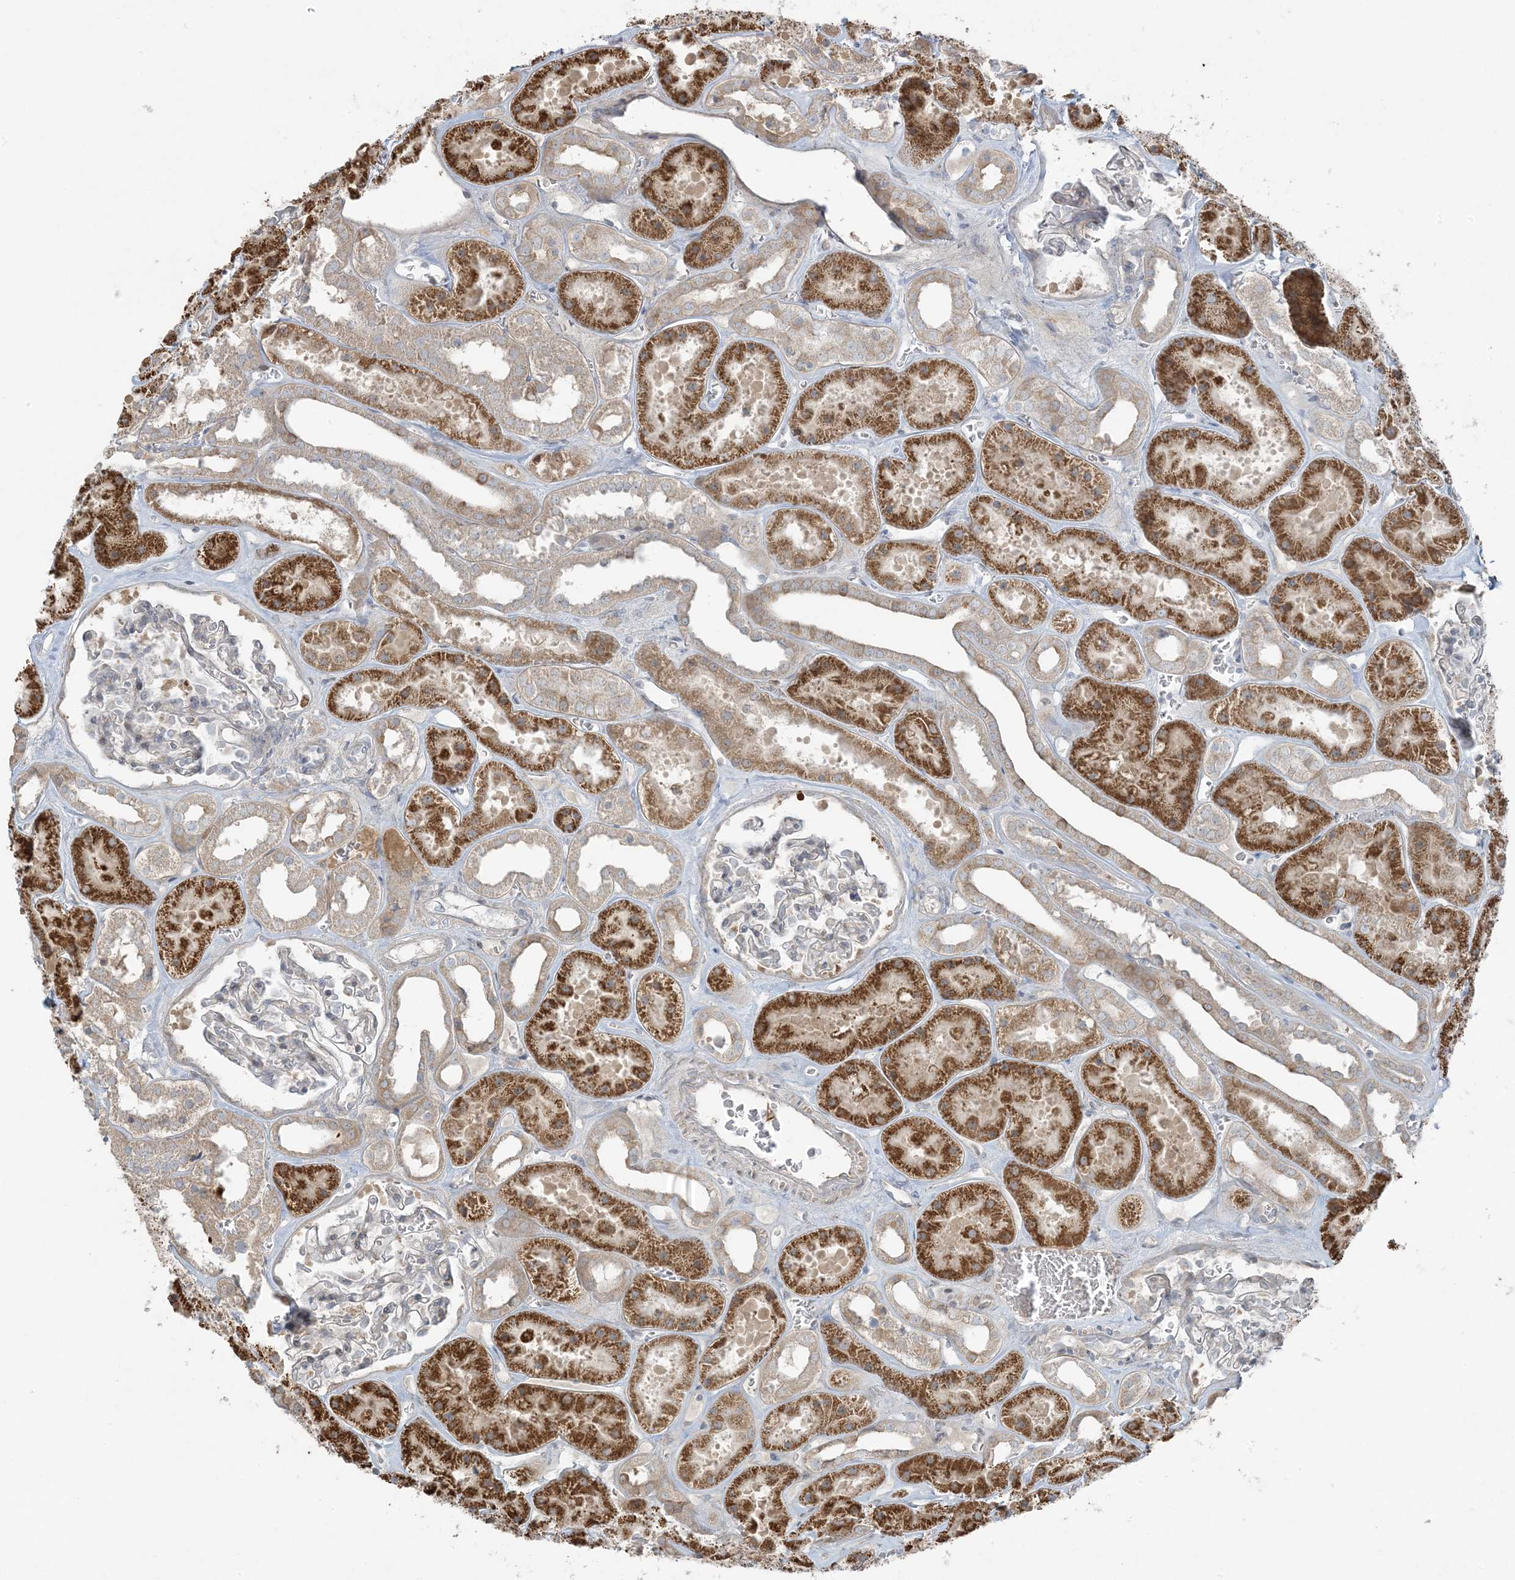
{"staining": {"intensity": "negative", "quantity": "none", "location": "none"}, "tissue": "kidney", "cell_type": "Cells in glomeruli", "image_type": "normal", "snomed": [{"axis": "morphology", "description": "Normal tissue, NOS"}, {"axis": "topography", "description": "Kidney"}], "caption": "Cells in glomeruli are negative for brown protein staining in unremarkable kidney.", "gene": "ZNF263", "patient": {"sex": "female", "age": 41}}